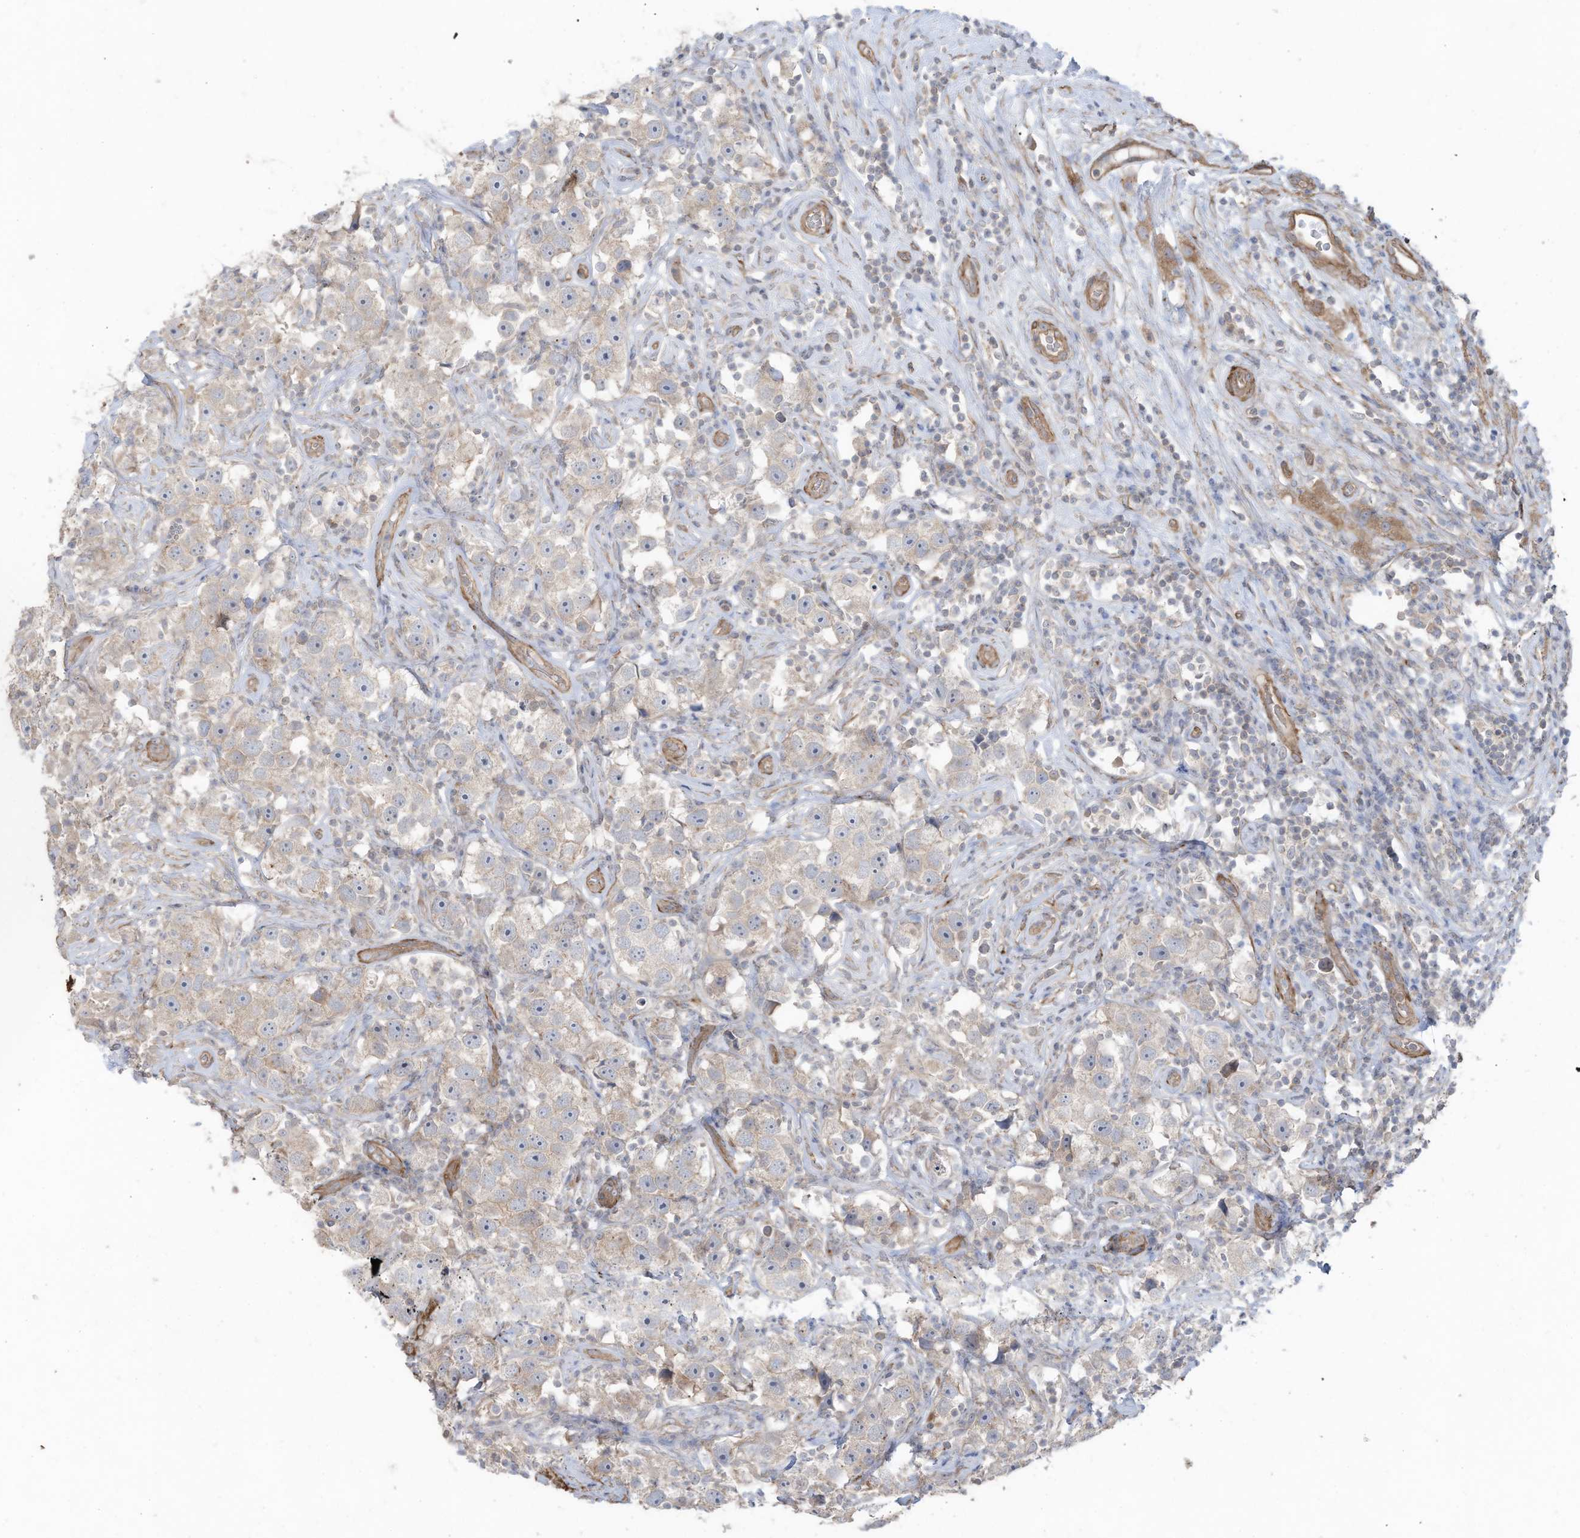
{"staining": {"intensity": "negative", "quantity": "none", "location": "none"}, "tissue": "testis cancer", "cell_type": "Tumor cells", "image_type": "cancer", "snomed": [{"axis": "morphology", "description": "Seminoma, NOS"}, {"axis": "topography", "description": "Testis"}], "caption": "This is an IHC photomicrograph of testis cancer. There is no positivity in tumor cells.", "gene": "SLC17A7", "patient": {"sex": "male", "age": 49}}